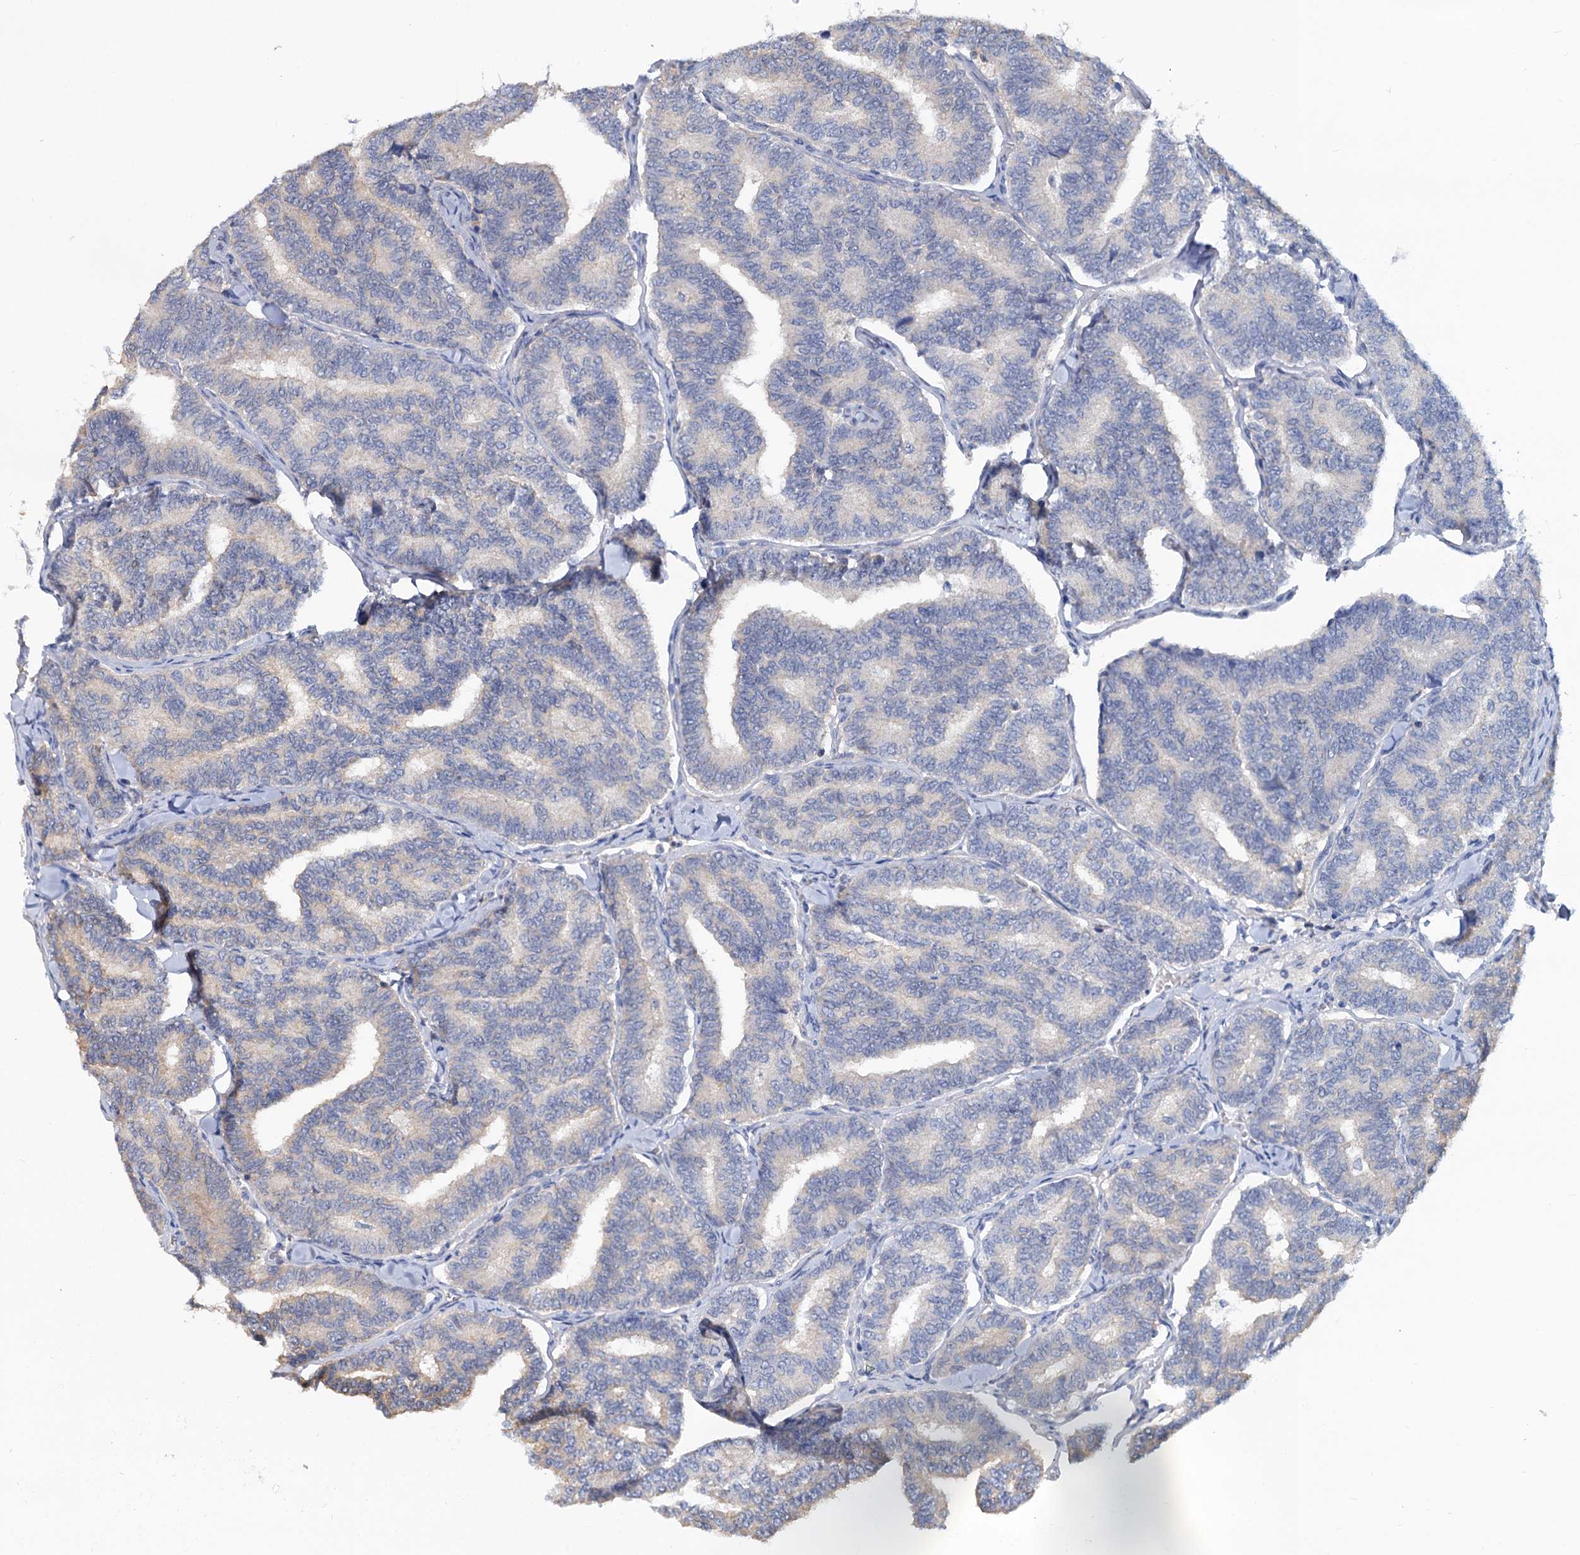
{"staining": {"intensity": "negative", "quantity": "none", "location": "none"}, "tissue": "thyroid cancer", "cell_type": "Tumor cells", "image_type": "cancer", "snomed": [{"axis": "morphology", "description": "Papillary adenocarcinoma, NOS"}, {"axis": "topography", "description": "Thyroid gland"}], "caption": "This is a histopathology image of immunohistochemistry staining of papillary adenocarcinoma (thyroid), which shows no expression in tumor cells. (IHC, brightfield microscopy, high magnification).", "gene": "SNX15", "patient": {"sex": "female", "age": 35}}